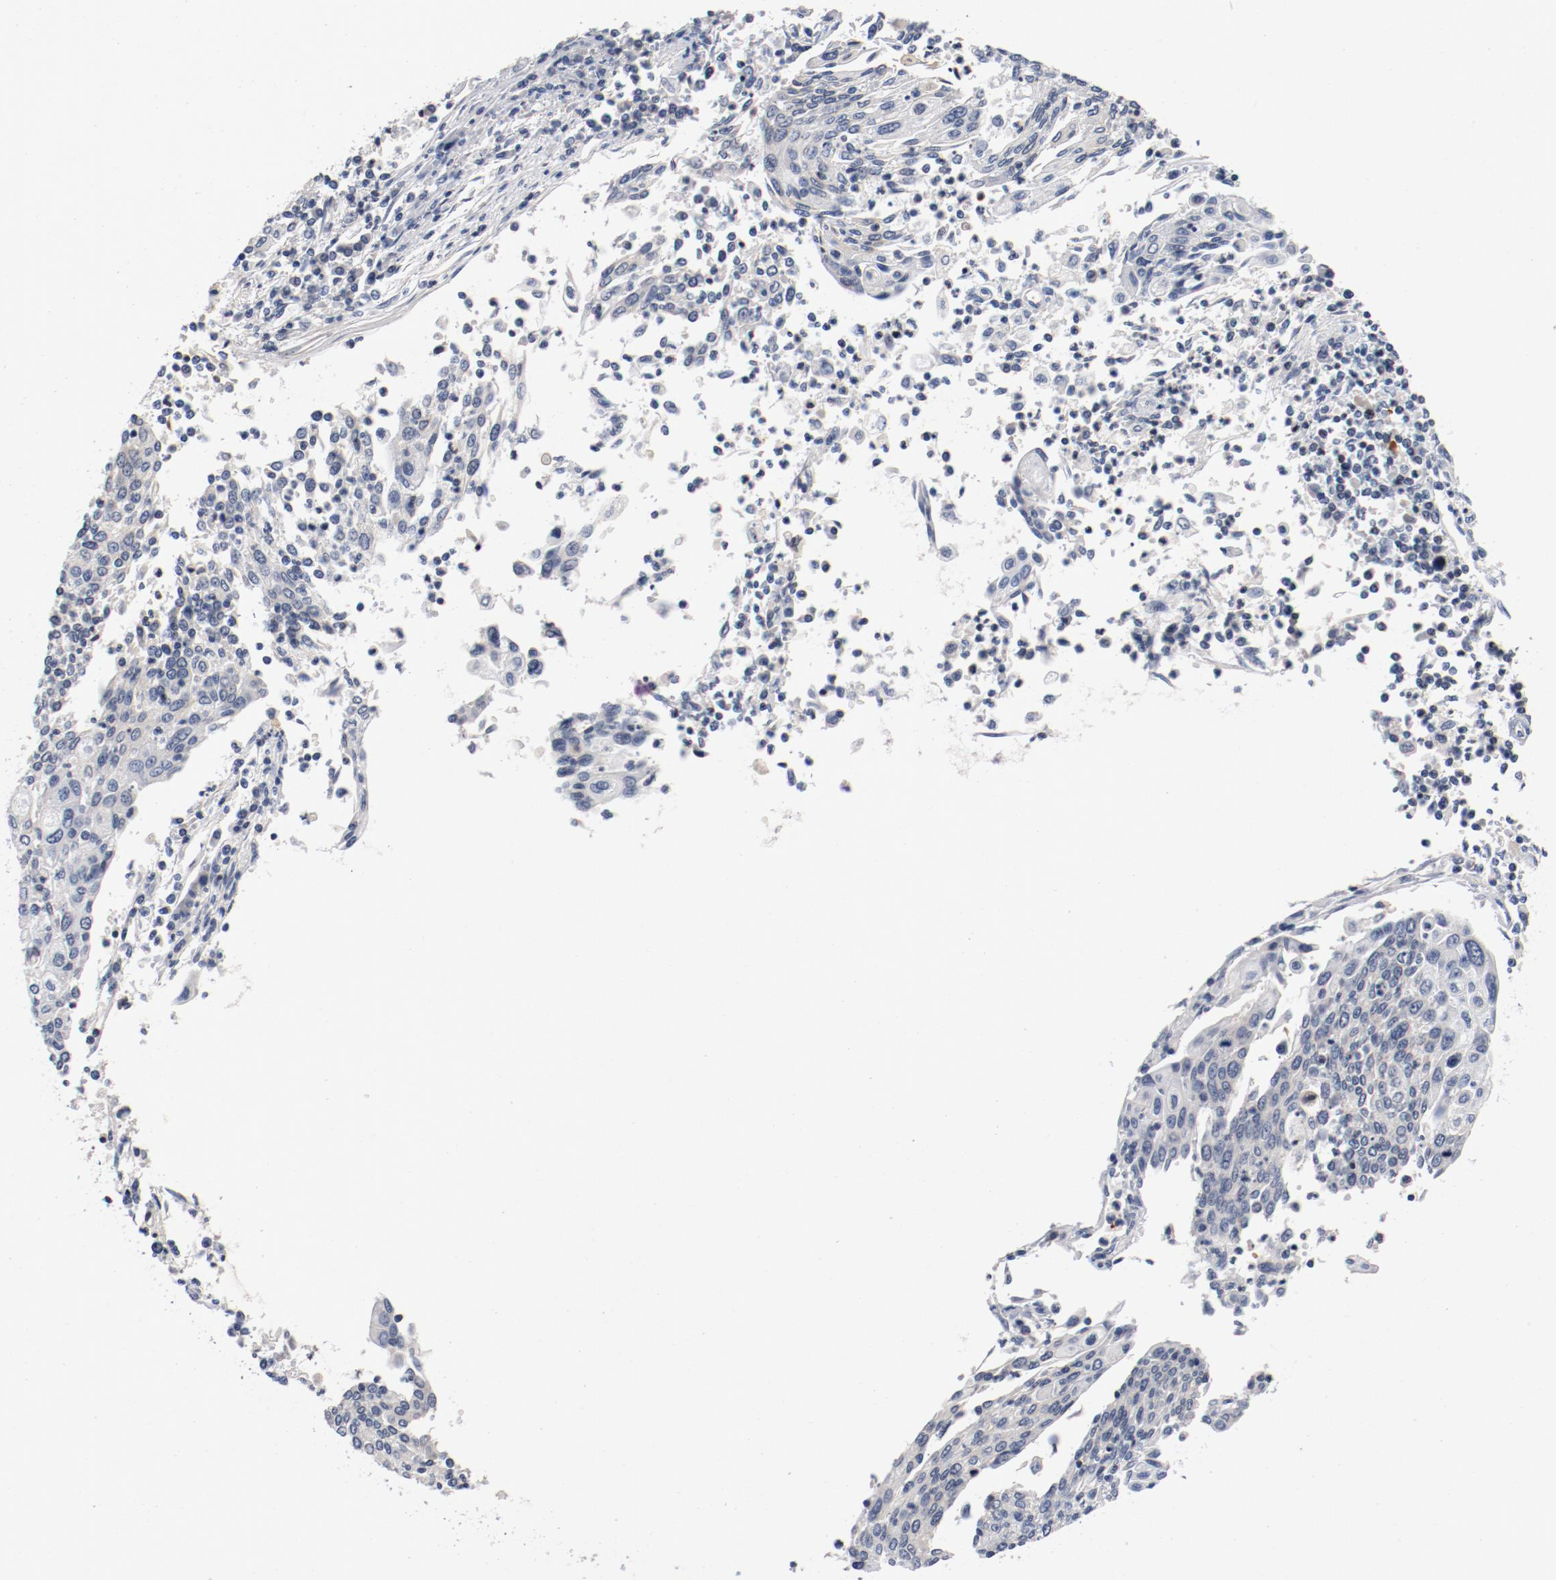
{"staining": {"intensity": "negative", "quantity": "none", "location": "none"}, "tissue": "cervical cancer", "cell_type": "Tumor cells", "image_type": "cancer", "snomed": [{"axis": "morphology", "description": "Squamous cell carcinoma, NOS"}, {"axis": "topography", "description": "Cervix"}], "caption": "Protein analysis of cervical squamous cell carcinoma displays no significant positivity in tumor cells. (Brightfield microscopy of DAB immunohistochemistry at high magnification).", "gene": "PIM1", "patient": {"sex": "female", "age": 40}}